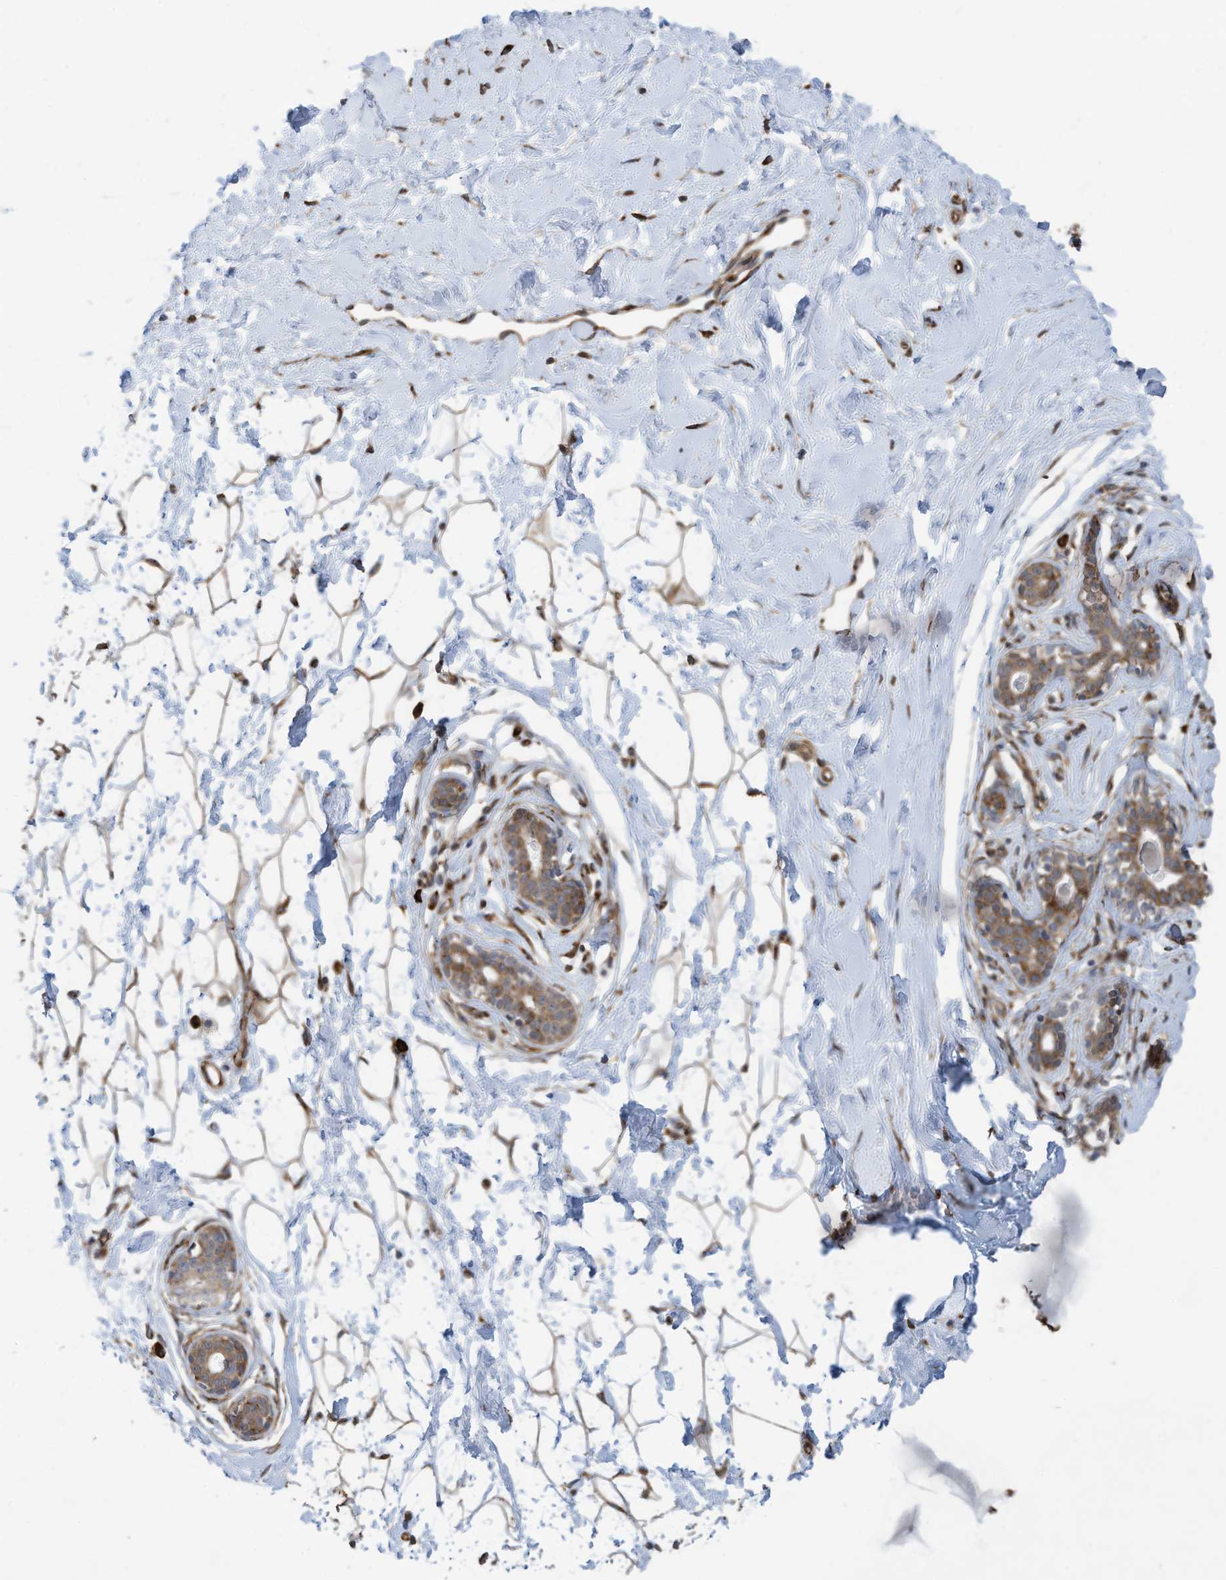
{"staining": {"intensity": "moderate", "quantity": ">75%", "location": "cytoplasmic/membranous"}, "tissue": "breast", "cell_type": "Adipocytes", "image_type": "normal", "snomed": [{"axis": "morphology", "description": "Normal tissue, NOS"}, {"axis": "morphology", "description": "Adenoma, NOS"}, {"axis": "topography", "description": "Breast"}], "caption": "Breast was stained to show a protein in brown. There is medium levels of moderate cytoplasmic/membranous staining in about >75% of adipocytes. The staining is performed using DAB (3,3'-diaminobenzidine) brown chromogen to label protein expression. The nuclei are counter-stained blue using hematoxylin.", "gene": "ZBTB45", "patient": {"sex": "female", "age": 23}}